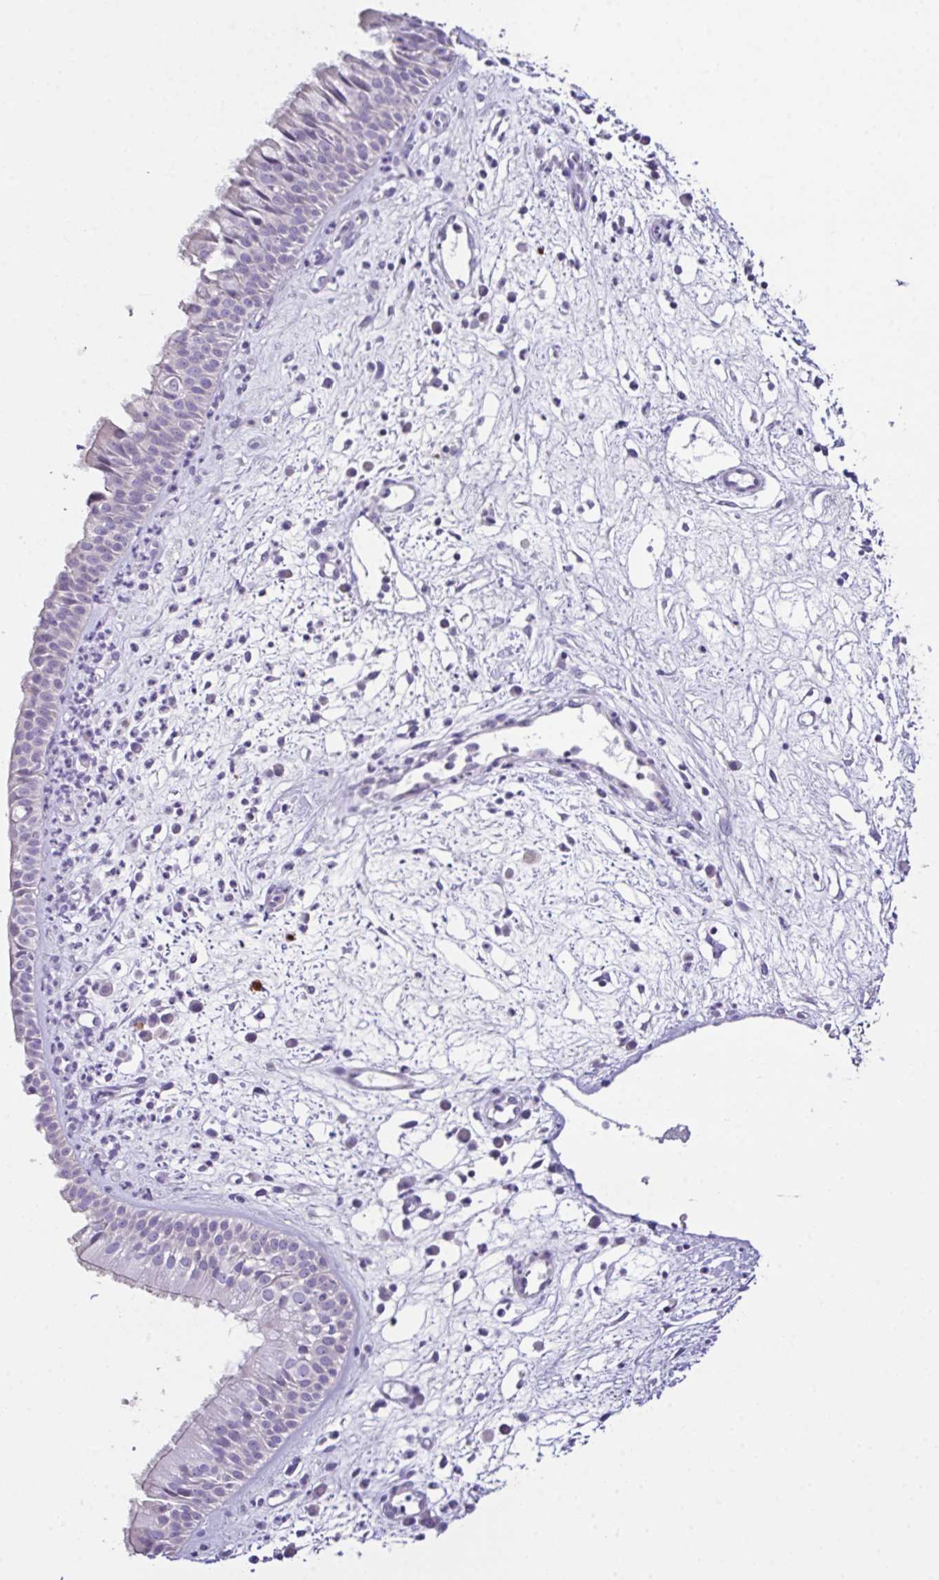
{"staining": {"intensity": "negative", "quantity": "none", "location": "none"}, "tissue": "nasopharynx", "cell_type": "Respiratory epithelial cells", "image_type": "normal", "snomed": [{"axis": "morphology", "description": "Normal tissue, NOS"}, {"axis": "topography", "description": "Nasopharynx"}], "caption": "The image displays no significant positivity in respiratory epithelial cells of nasopharynx. Nuclei are stained in blue.", "gene": "MARCO", "patient": {"sex": "male", "age": 65}}